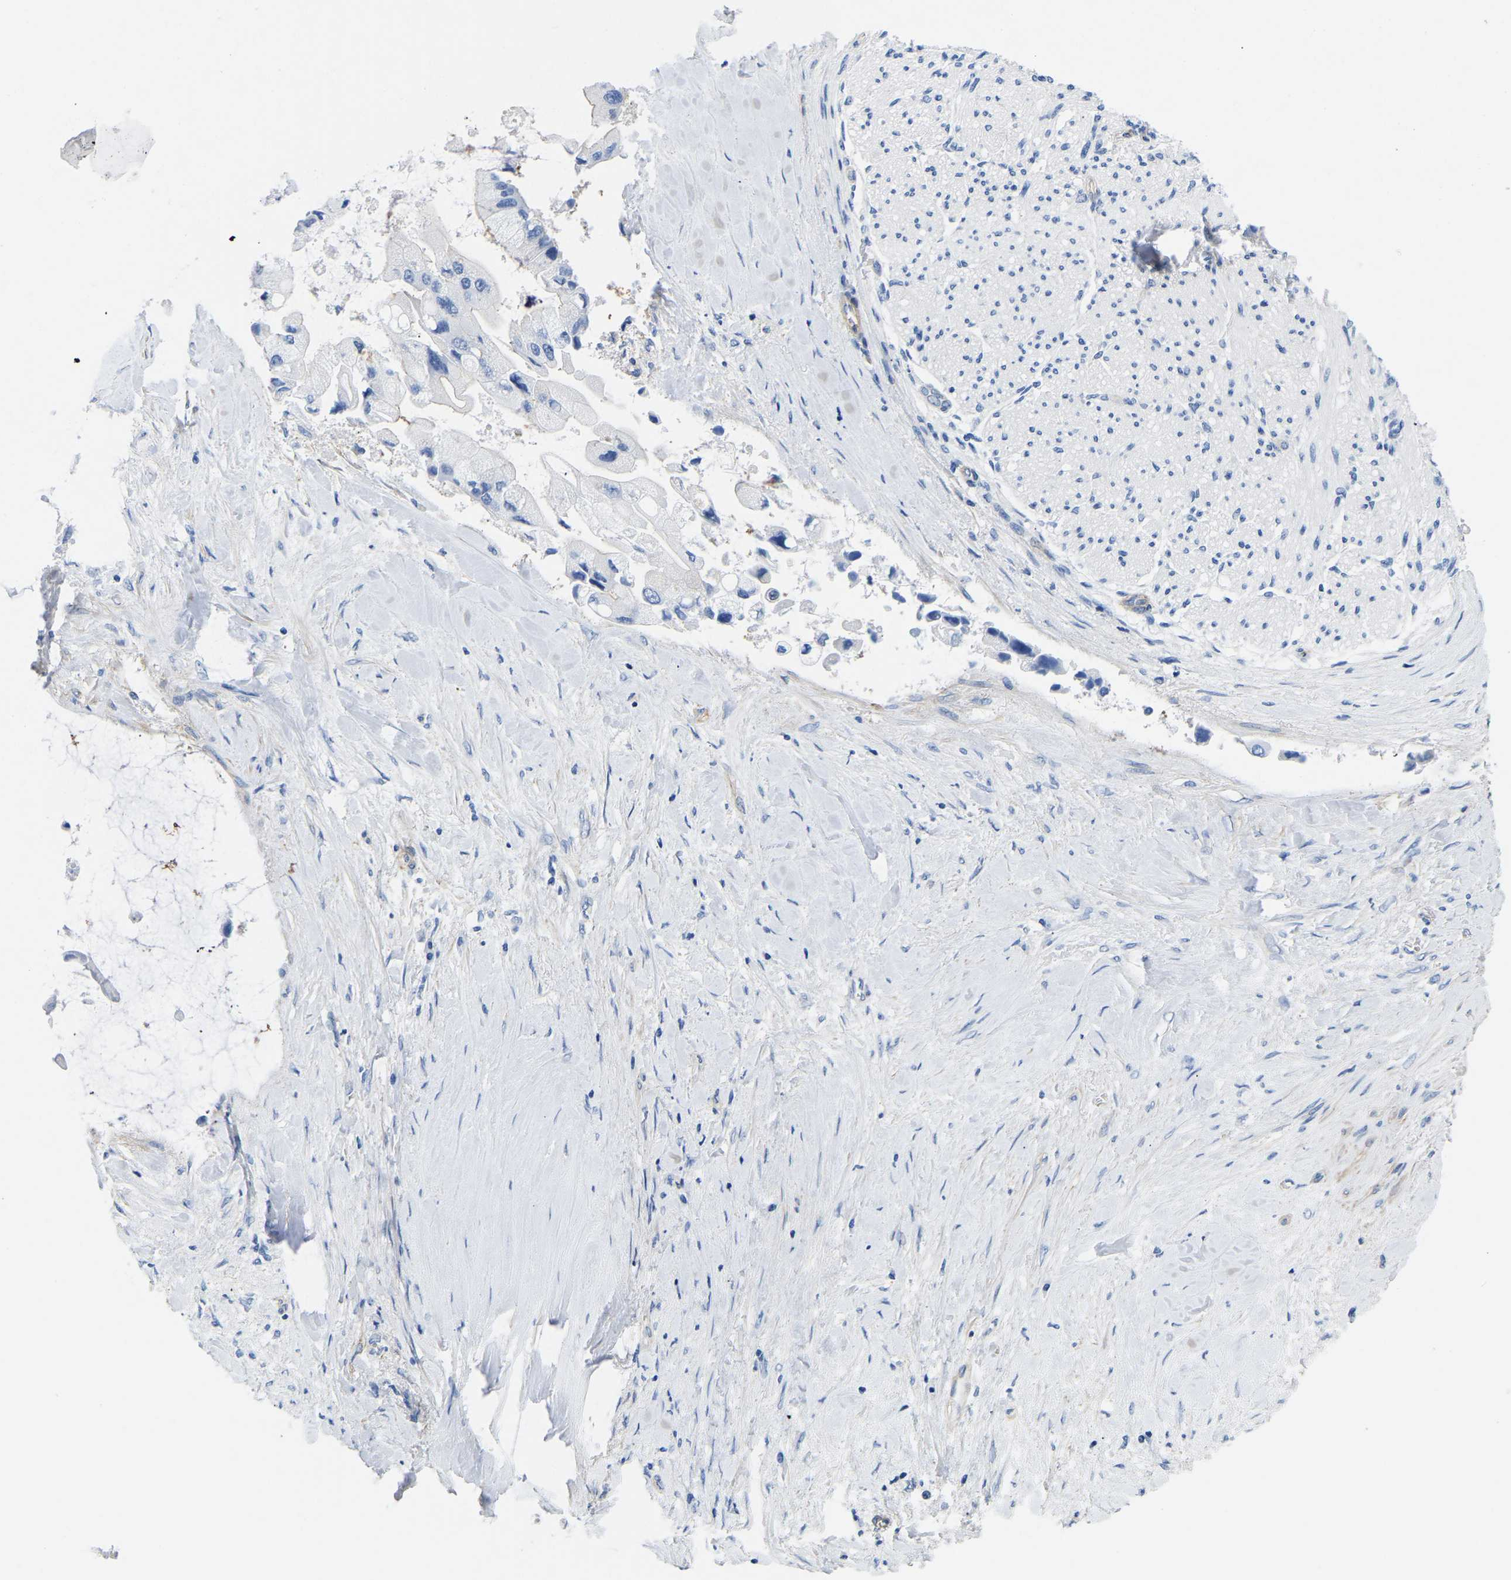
{"staining": {"intensity": "negative", "quantity": "none", "location": "none"}, "tissue": "liver cancer", "cell_type": "Tumor cells", "image_type": "cancer", "snomed": [{"axis": "morphology", "description": "Cholangiocarcinoma"}, {"axis": "topography", "description": "Liver"}], "caption": "DAB immunohistochemical staining of liver cancer demonstrates no significant positivity in tumor cells.", "gene": "UPK3A", "patient": {"sex": "male", "age": 50}}